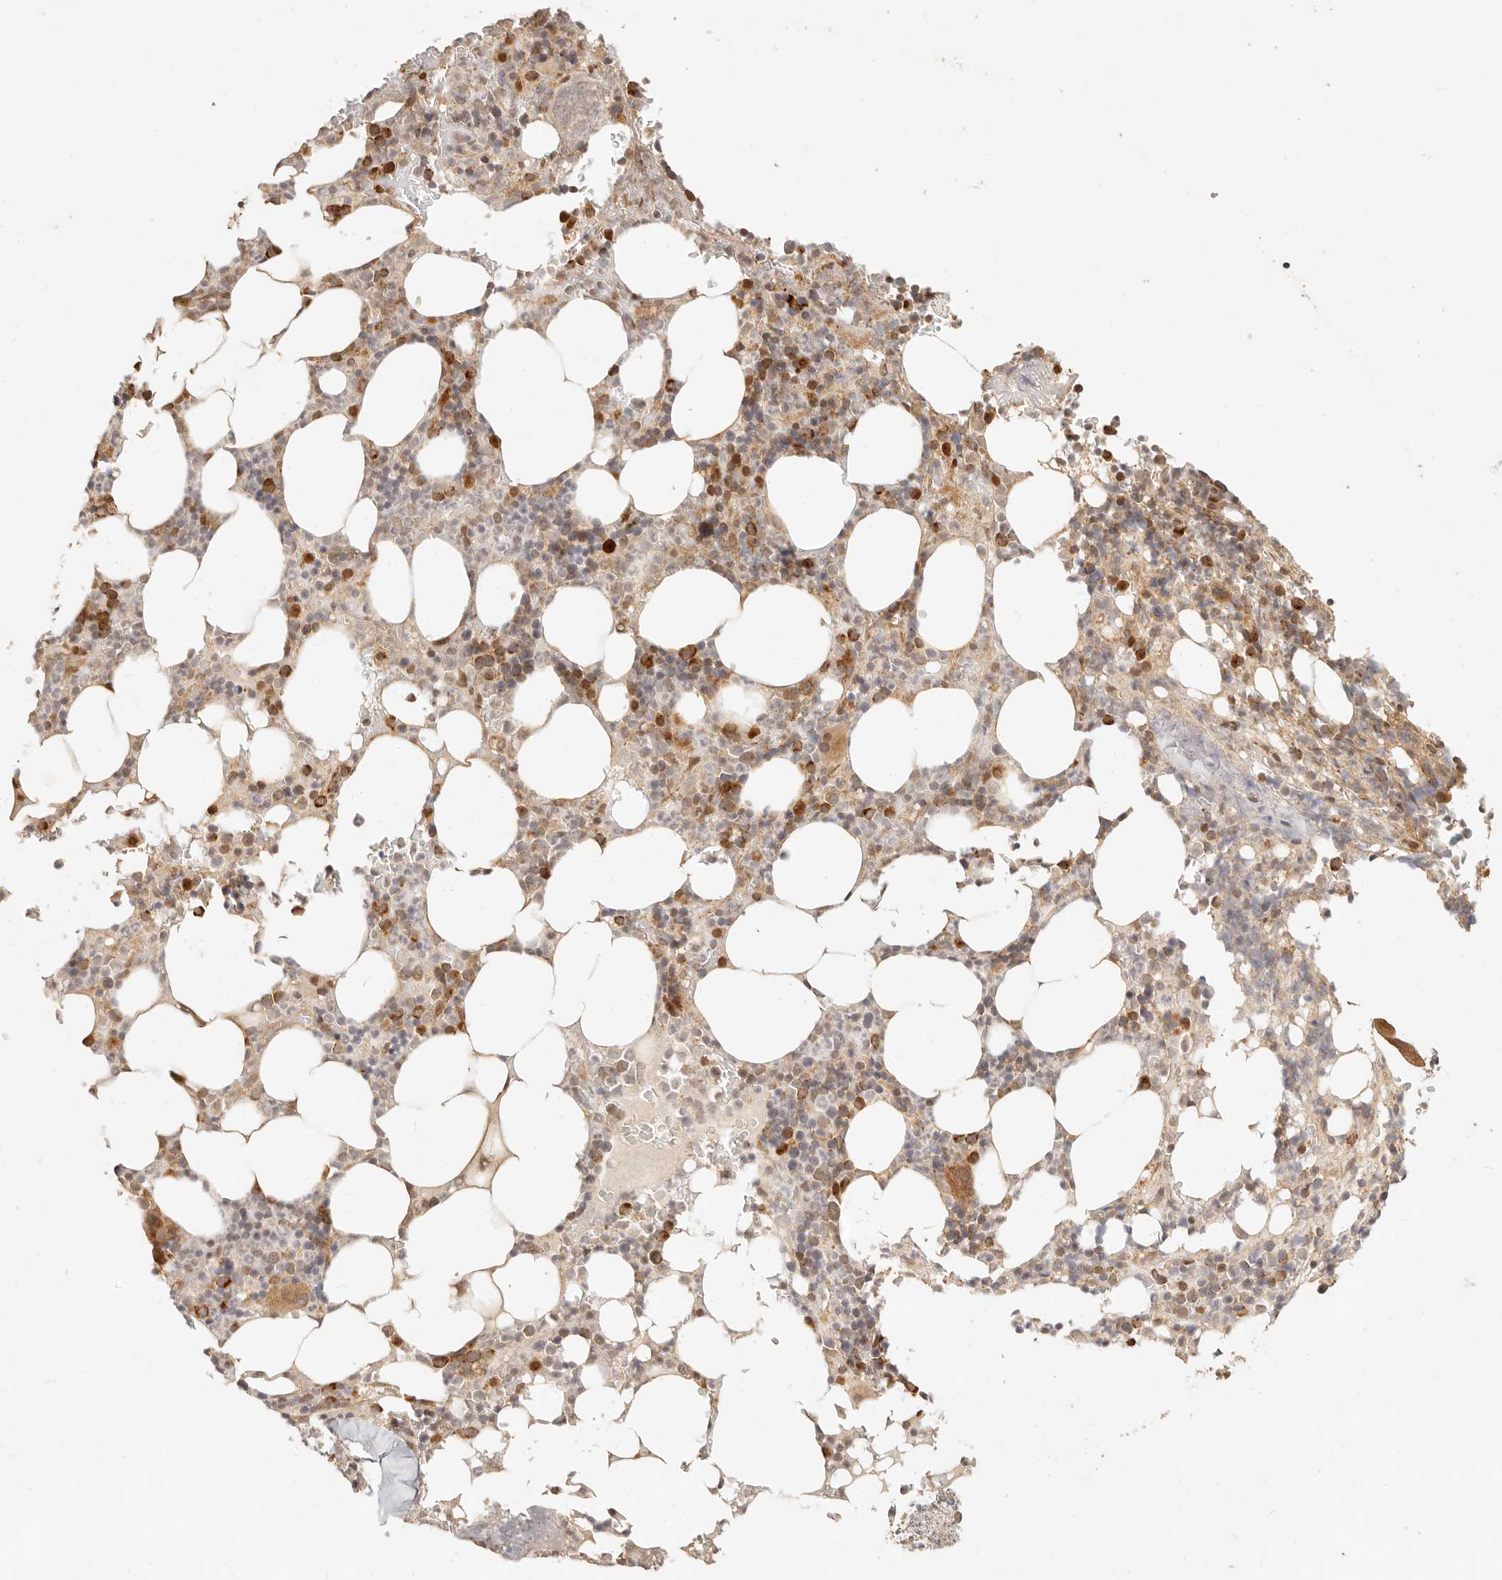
{"staining": {"intensity": "moderate", "quantity": "25%-75%", "location": "cytoplasmic/membranous,nuclear"}, "tissue": "bone marrow", "cell_type": "Hematopoietic cells", "image_type": "normal", "snomed": [{"axis": "morphology", "description": "Normal tissue, NOS"}, {"axis": "topography", "description": "Bone marrow"}], "caption": "Protein expression analysis of normal human bone marrow reveals moderate cytoplasmic/membranous,nuclear staining in approximately 25%-75% of hematopoietic cells. (DAB (3,3'-diaminobenzidine) = brown stain, brightfield microscopy at high magnification).", "gene": "TIMM17A", "patient": {"sex": "male", "age": 58}}